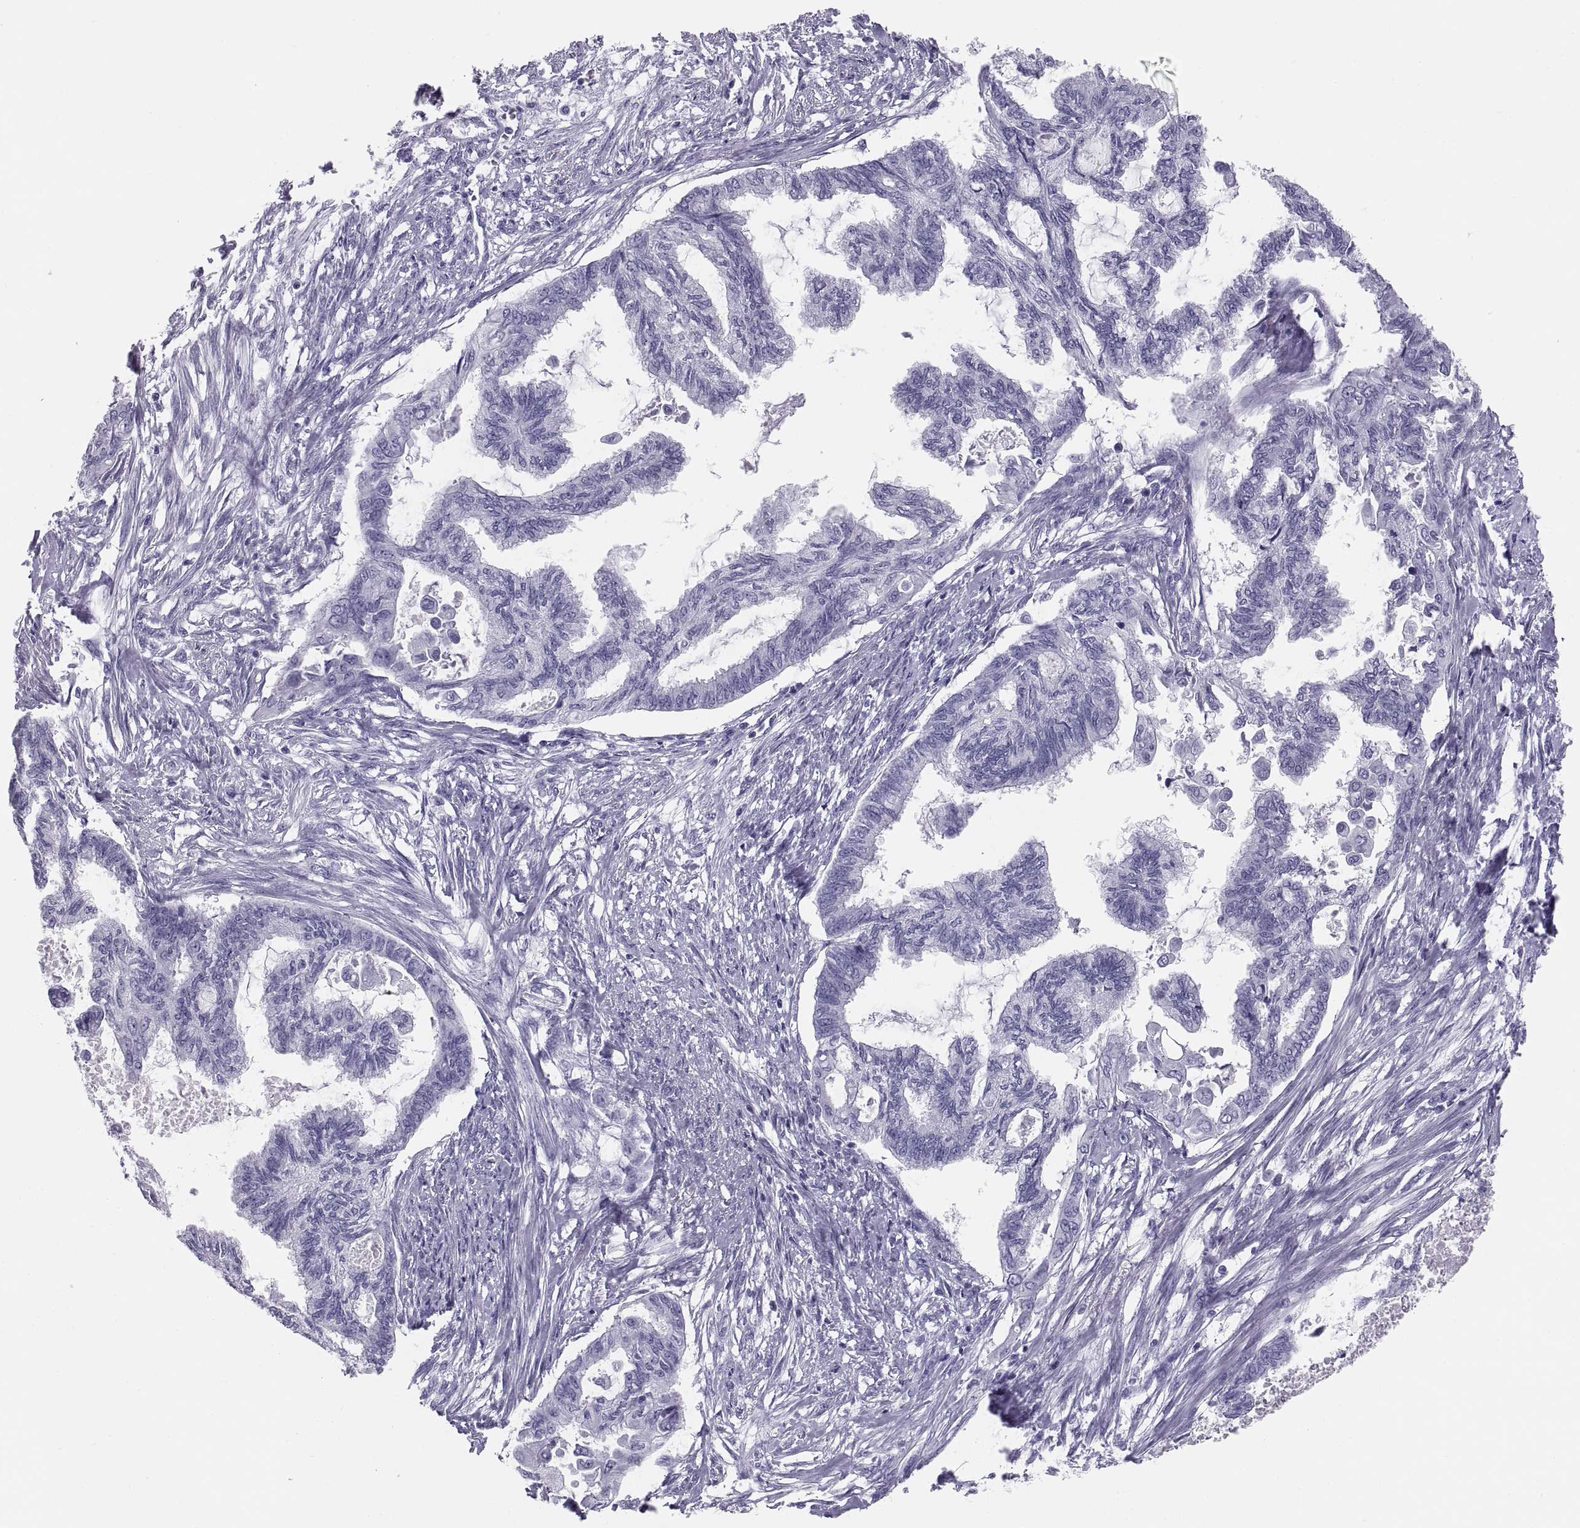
{"staining": {"intensity": "negative", "quantity": "none", "location": "none"}, "tissue": "endometrial cancer", "cell_type": "Tumor cells", "image_type": "cancer", "snomed": [{"axis": "morphology", "description": "Adenocarcinoma, NOS"}, {"axis": "topography", "description": "Endometrium"}], "caption": "Immunohistochemistry (IHC) histopathology image of human endometrial cancer stained for a protein (brown), which shows no staining in tumor cells.", "gene": "PAX2", "patient": {"sex": "female", "age": 86}}